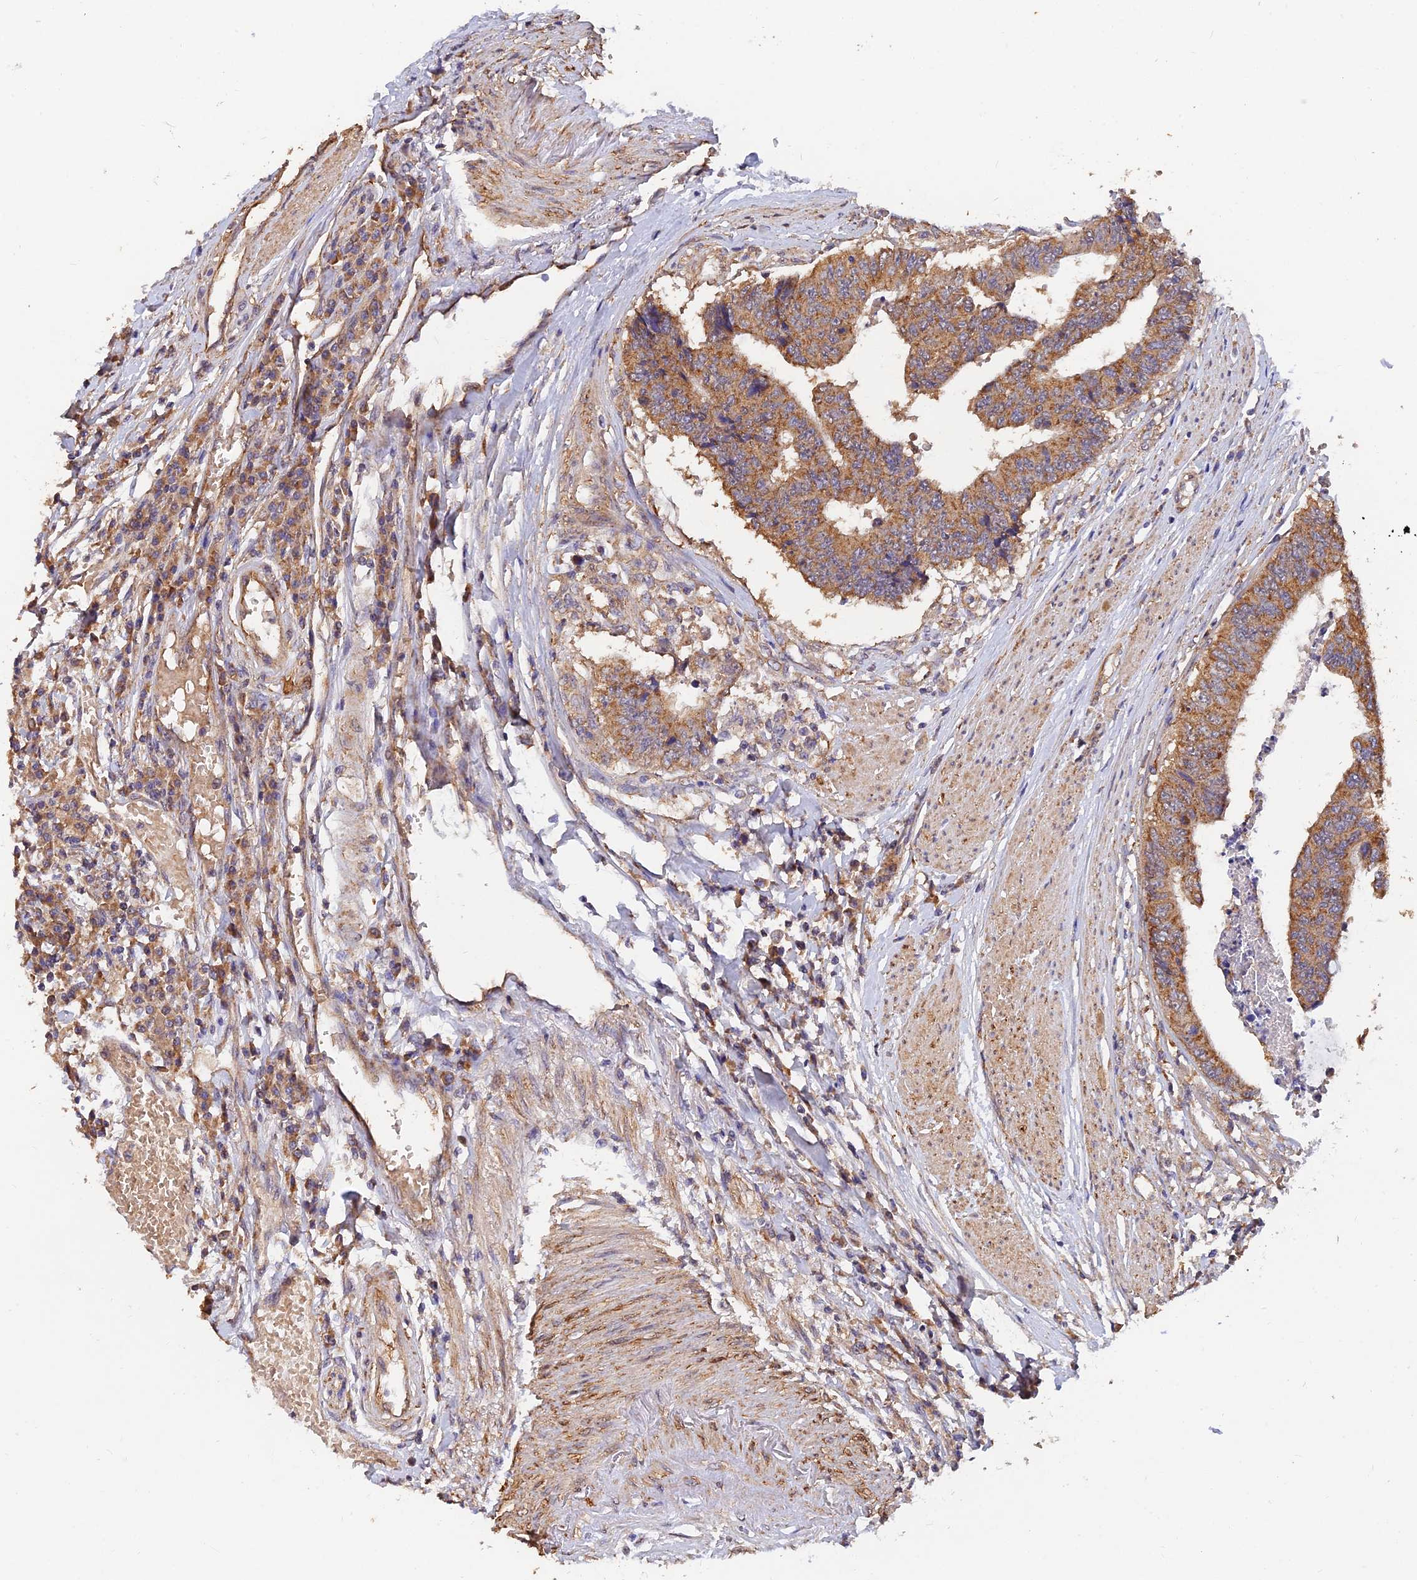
{"staining": {"intensity": "moderate", "quantity": ">75%", "location": "cytoplasmic/membranous"}, "tissue": "colorectal cancer", "cell_type": "Tumor cells", "image_type": "cancer", "snomed": [{"axis": "morphology", "description": "Adenocarcinoma, NOS"}, {"axis": "topography", "description": "Rectum"}], "caption": "Protein expression analysis of colorectal cancer reveals moderate cytoplasmic/membranous staining in approximately >75% of tumor cells. (DAB IHC with brightfield microscopy, high magnification).", "gene": "SLC38A11", "patient": {"sex": "male", "age": 84}}